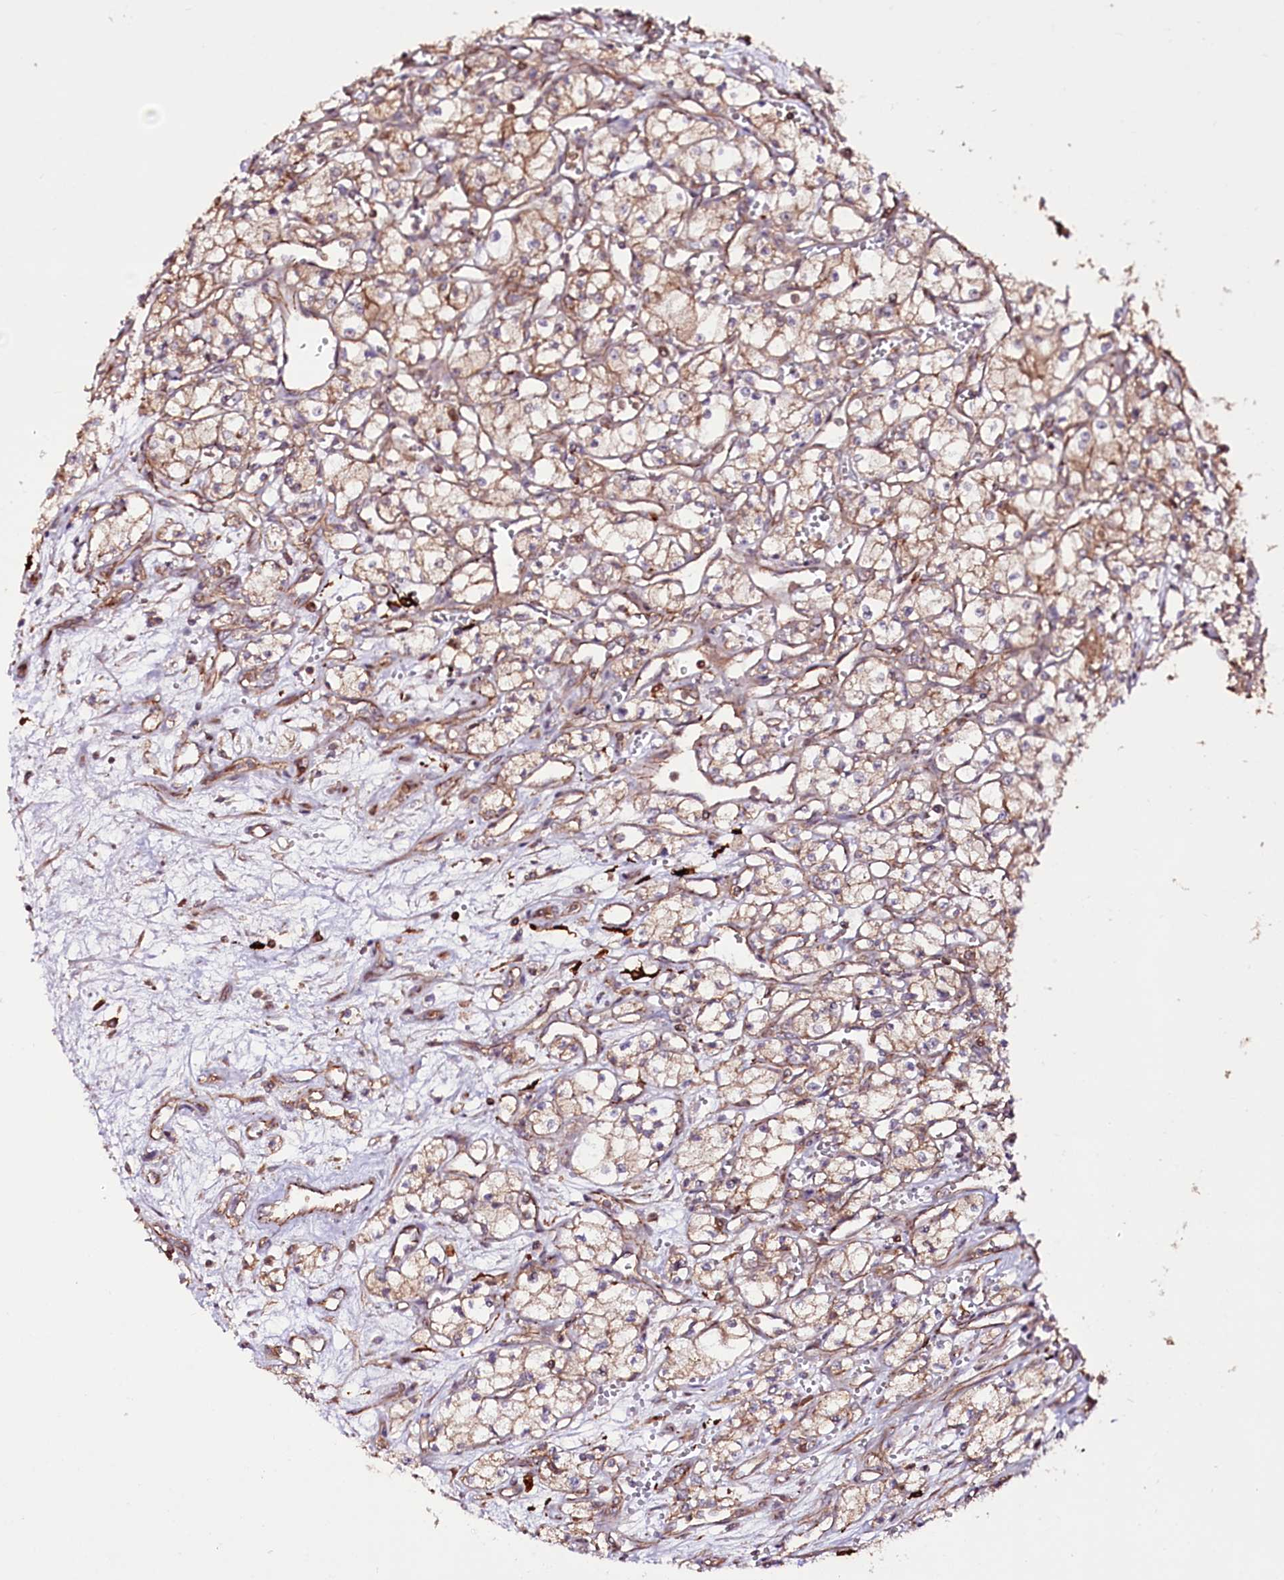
{"staining": {"intensity": "moderate", "quantity": "25%-75%", "location": "cytoplasmic/membranous"}, "tissue": "renal cancer", "cell_type": "Tumor cells", "image_type": "cancer", "snomed": [{"axis": "morphology", "description": "Adenocarcinoma, NOS"}, {"axis": "topography", "description": "Kidney"}], "caption": "A medium amount of moderate cytoplasmic/membranous staining is seen in about 25%-75% of tumor cells in renal cancer (adenocarcinoma) tissue.", "gene": "DHX29", "patient": {"sex": "male", "age": 59}}